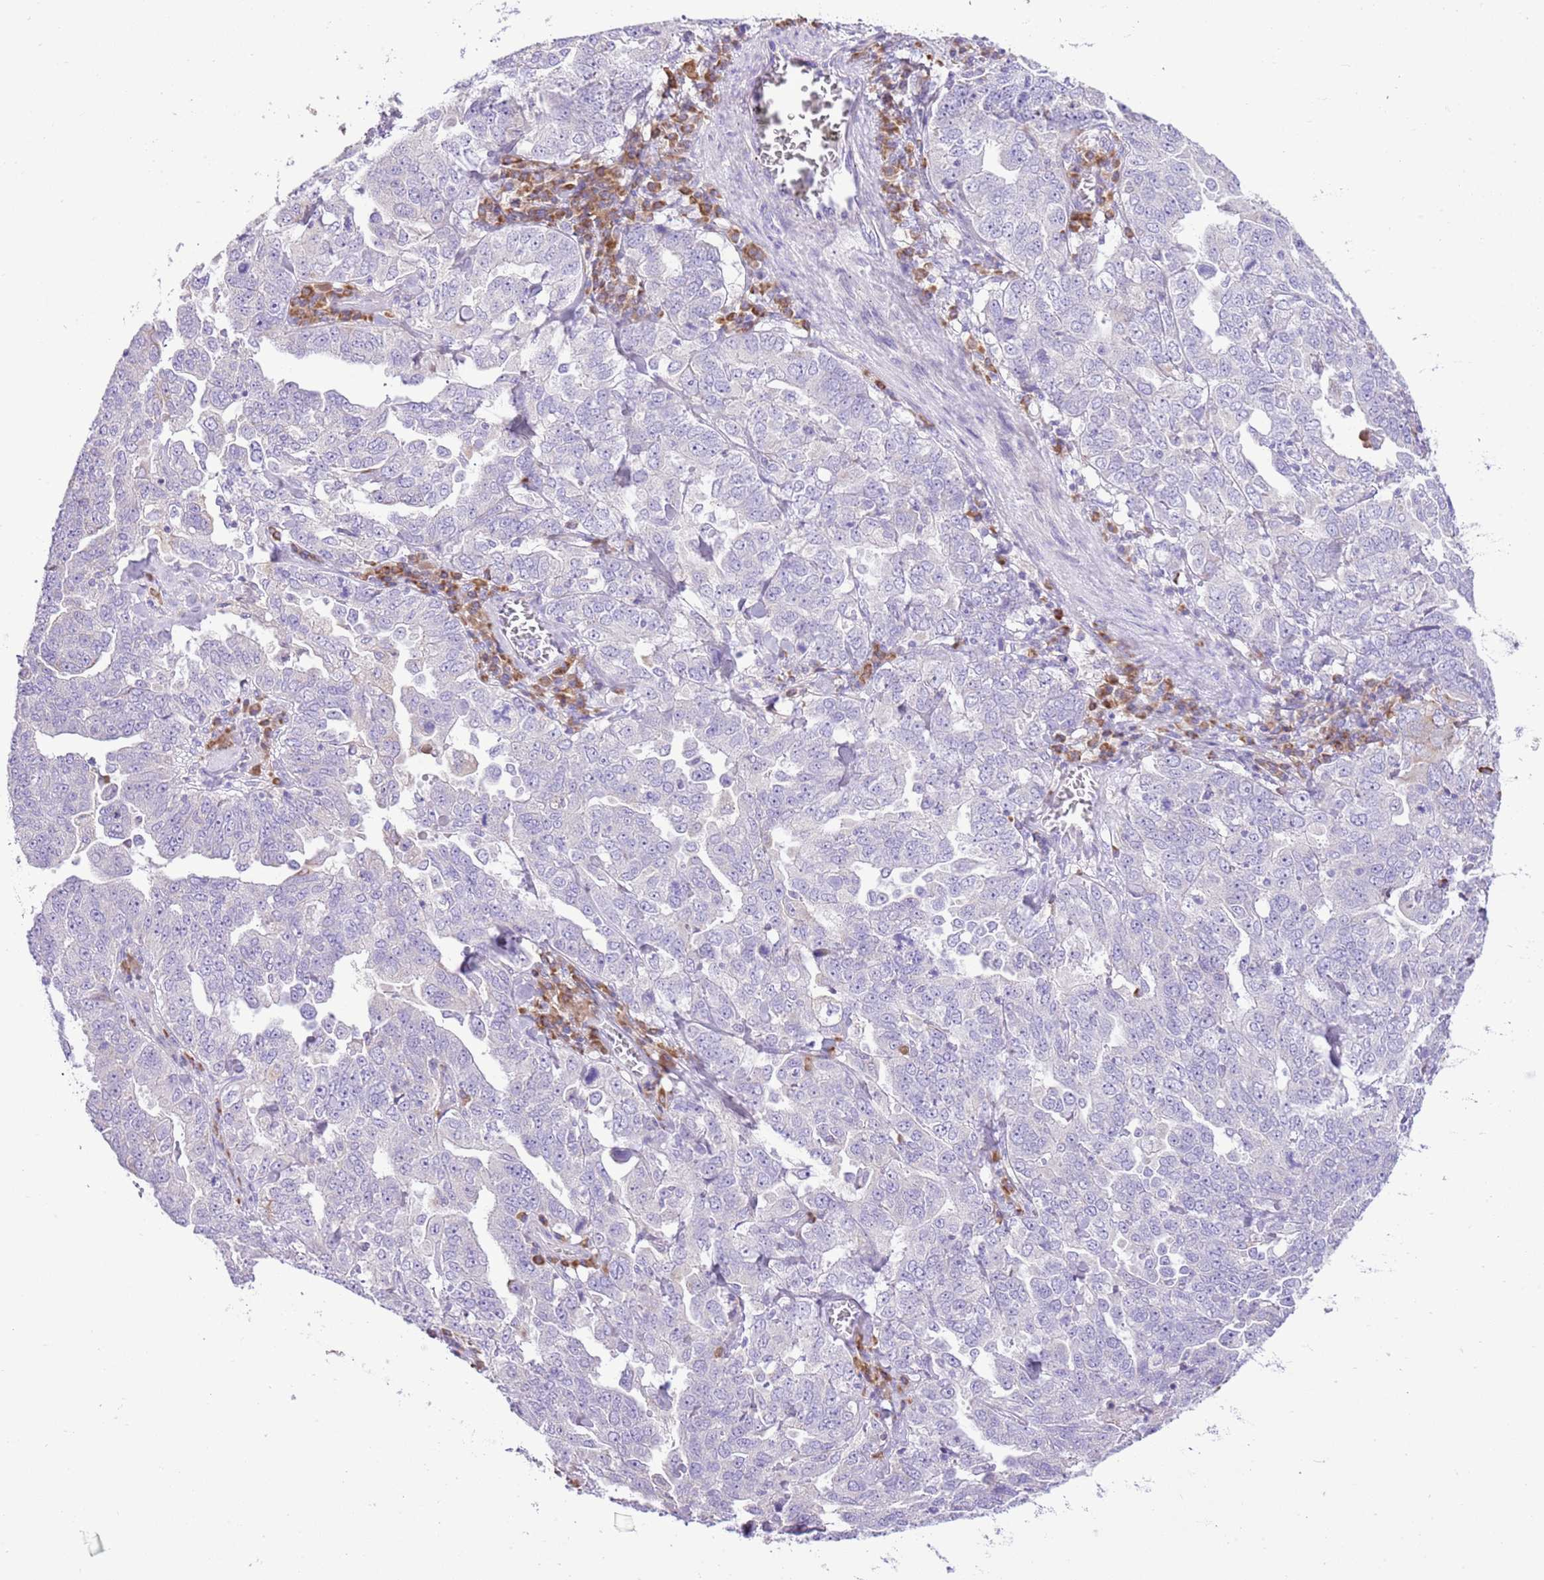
{"staining": {"intensity": "negative", "quantity": "none", "location": "none"}, "tissue": "ovarian cancer", "cell_type": "Tumor cells", "image_type": "cancer", "snomed": [{"axis": "morphology", "description": "Carcinoma, endometroid"}, {"axis": "topography", "description": "Ovary"}], "caption": "Tumor cells are negative for protein expression in human ovarian endometroid carcinoma. (Immunohistochemistry (ihc), brightfield microscopy, high magnification).", "gene": "AAR2", "patient": {"sex": "female", "age": 62}}